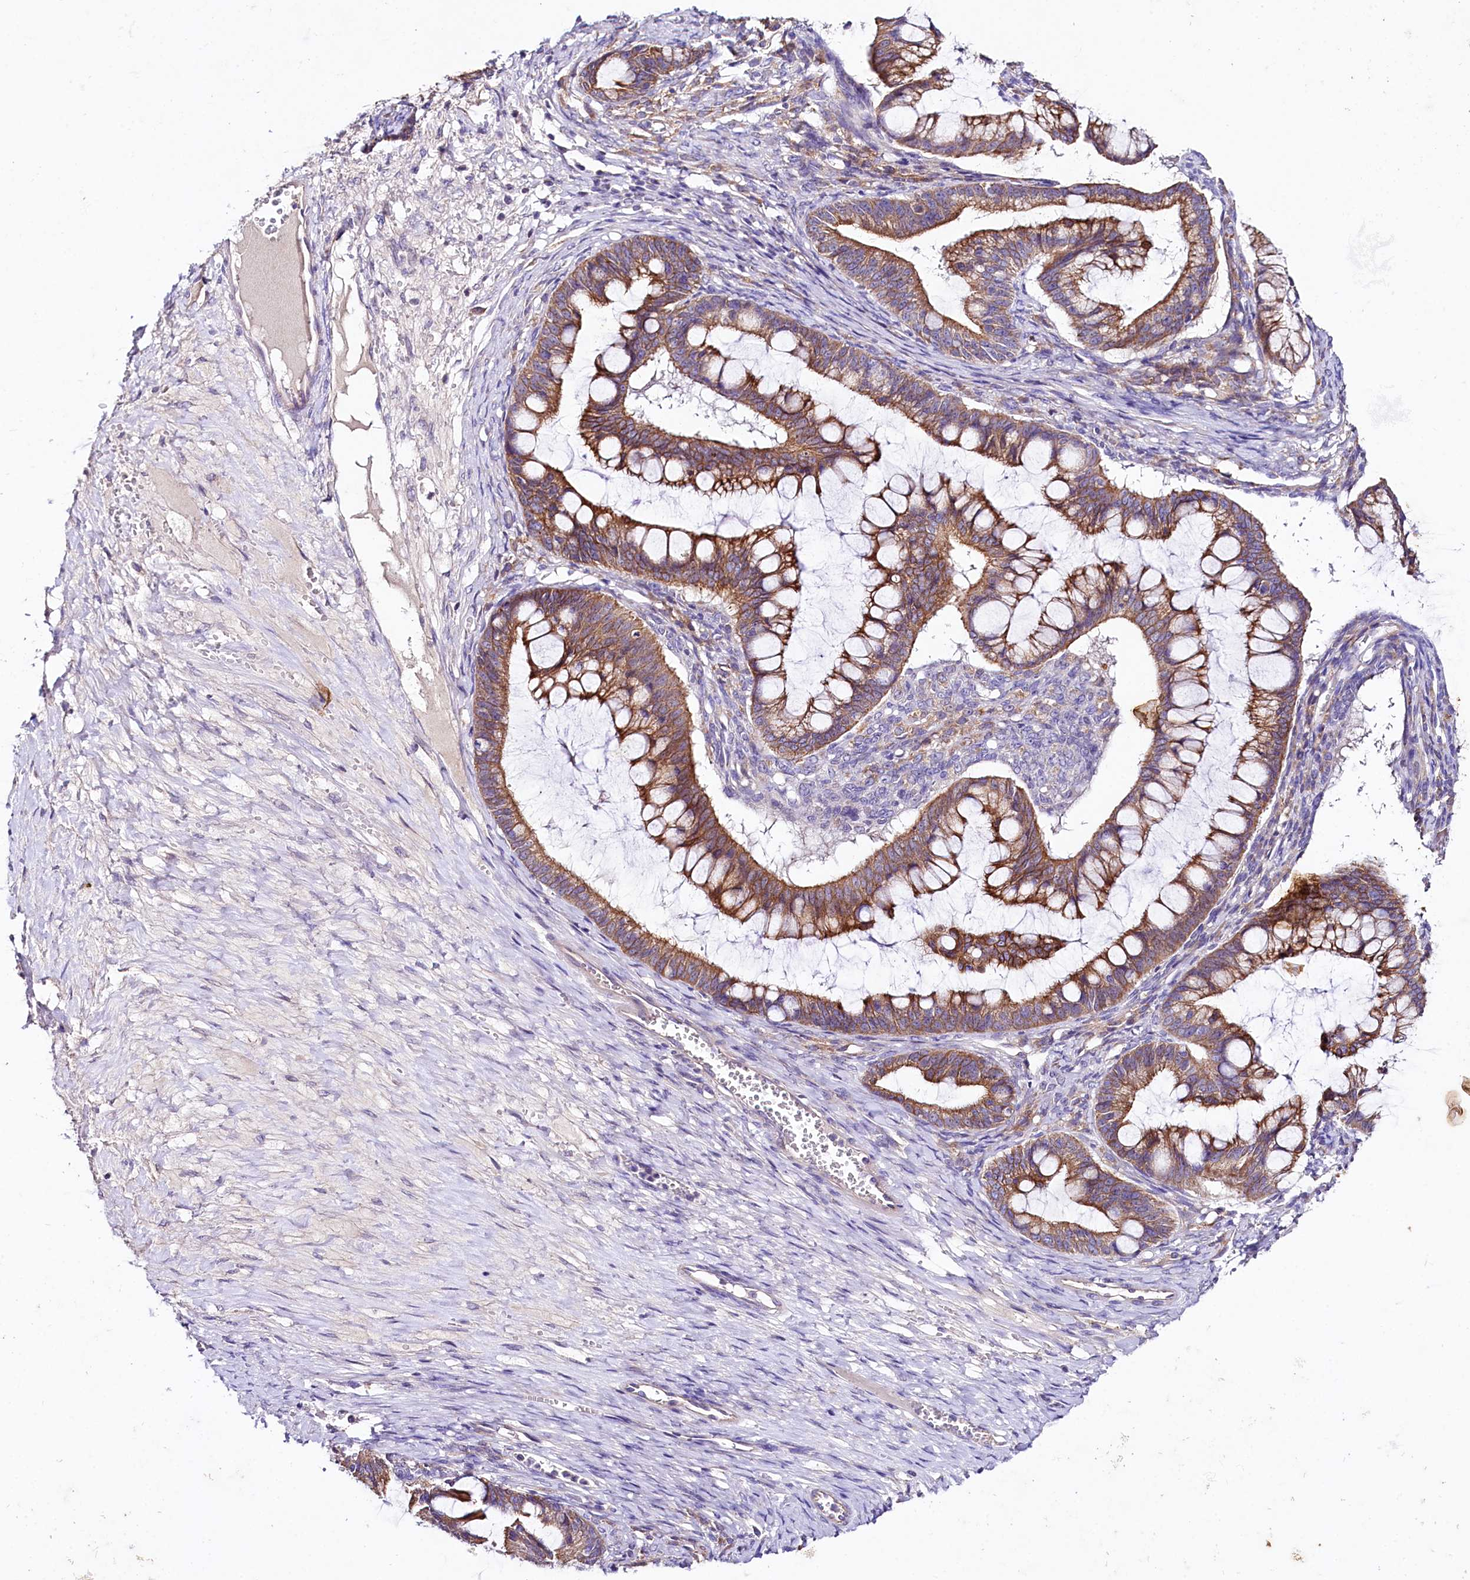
{"staining": {"intensity": "strong", "quantity": ">75%", "location": "cytoplasmic/membranous"}, "tissue": "ovarian cancer", "cell_type": "Tumor cells", "image_type": "cancer", "snomed": [{"axis": "morphology", "description": "Cystadenocarcinoma, mucinous, NOS"}, {"axis": "topography", "description": "Ovary"}], "caption": "Immunohistochemical staining of human ovarian cancer (mucinous cystadenocarcinoma) demonstrates high levels of strong cytoplasmic/membranous positivity in approximately >75% of tumor cells.", "gene": "SACM1L", "patient": {"sex": "female", "age": 73}}